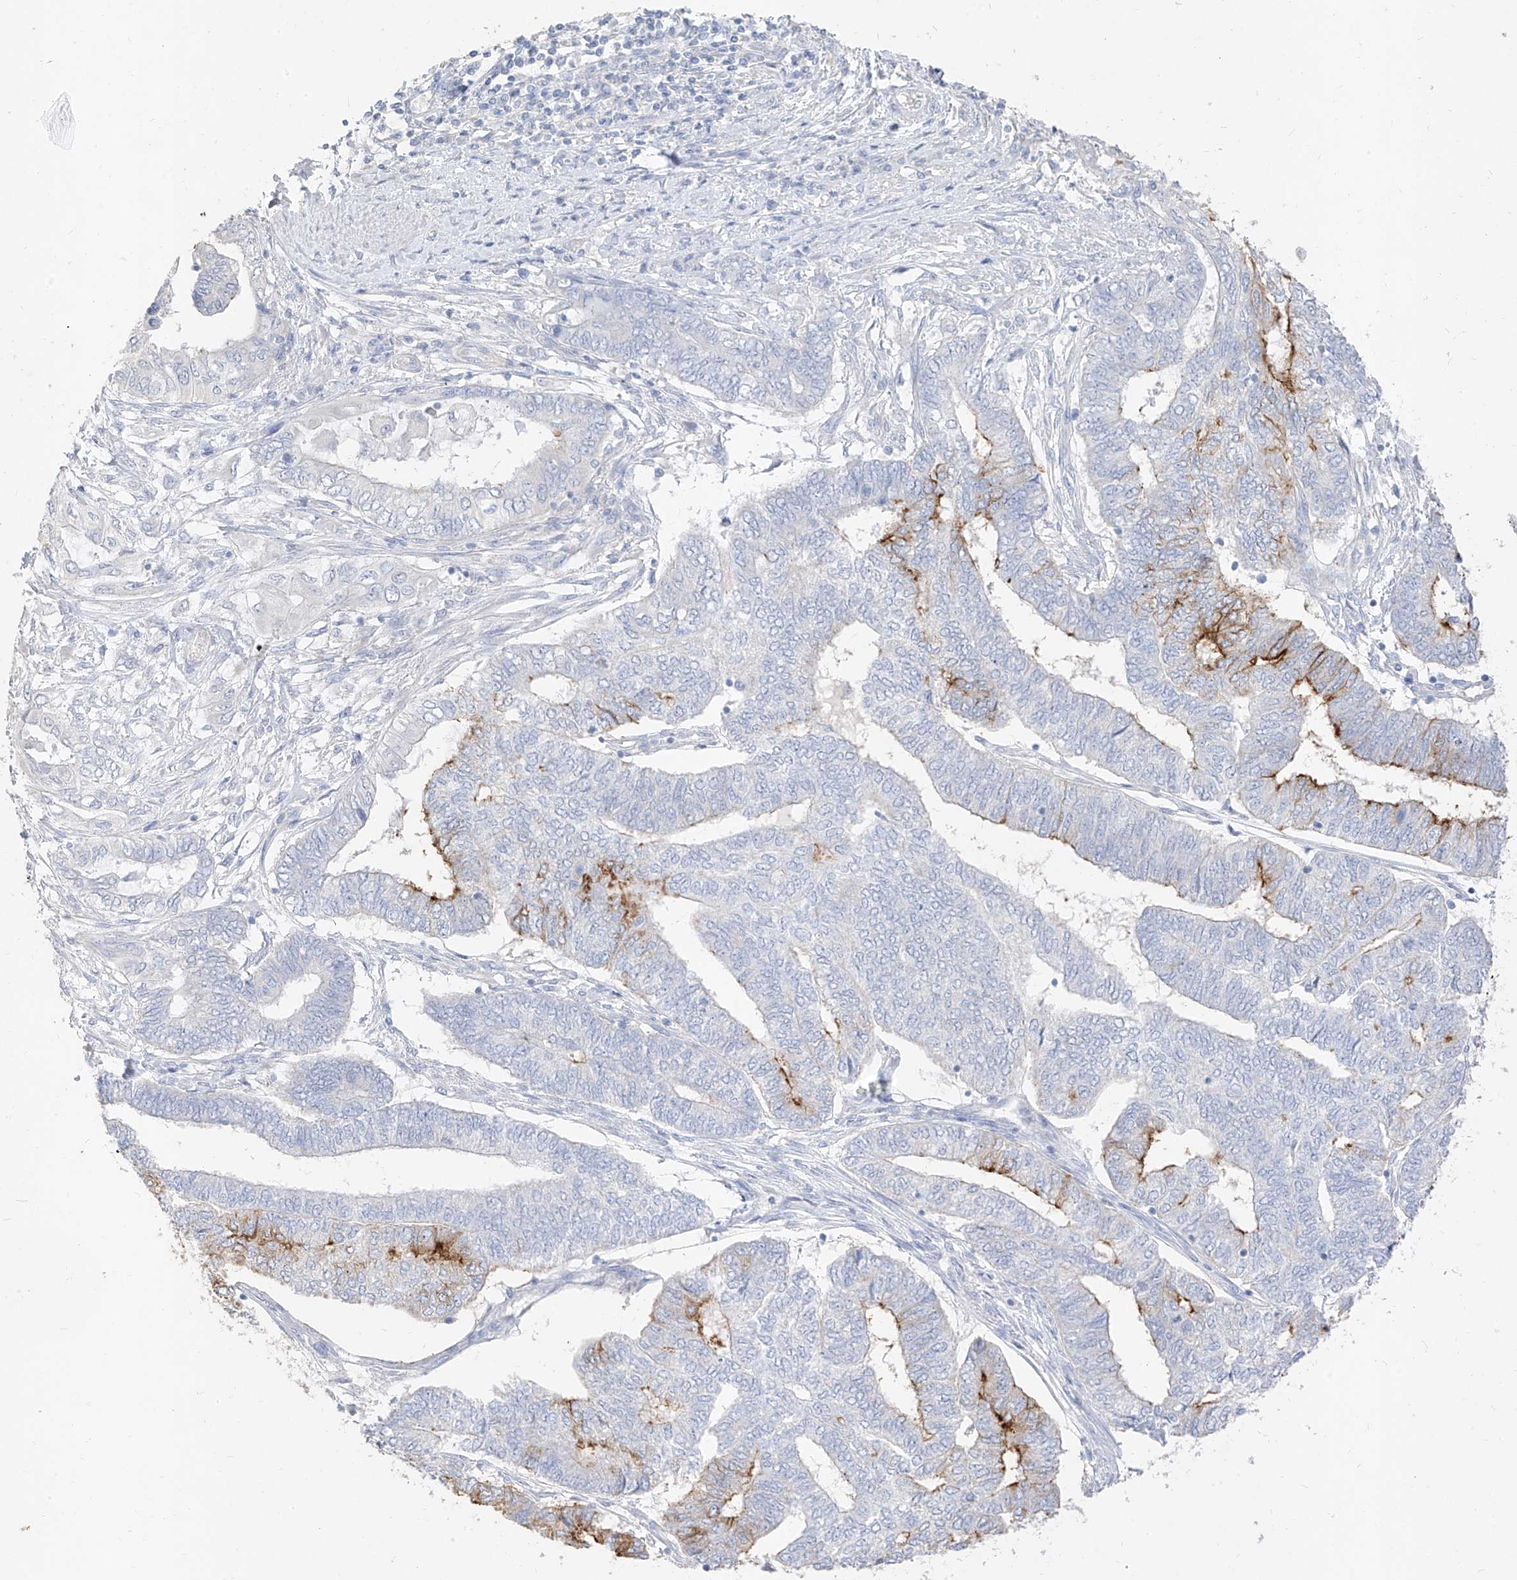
{"staining": {"intensity": "moderate", "quantity": "<25%", "location": "cytoplasmic/membranous"}, "tissue": "endometrial cancer", "cell_type": "Tumor cells", "image_type": "cancer", "snomed": [{"axis": "morphology", "description": "Adenocarcinoma, NOS"}, {"axis": "topography", "description": "Uterus"}, {"axis": "topography", "description": "Endometrium"}], "caption": "Tumor cells display moderate cytoplasmic/membranous positivity in about <25% of cells in endometrial cancer (adenocarcinoma).", "gene": "ZZEF1", "patient": {"sex": "female", "age": 70}}